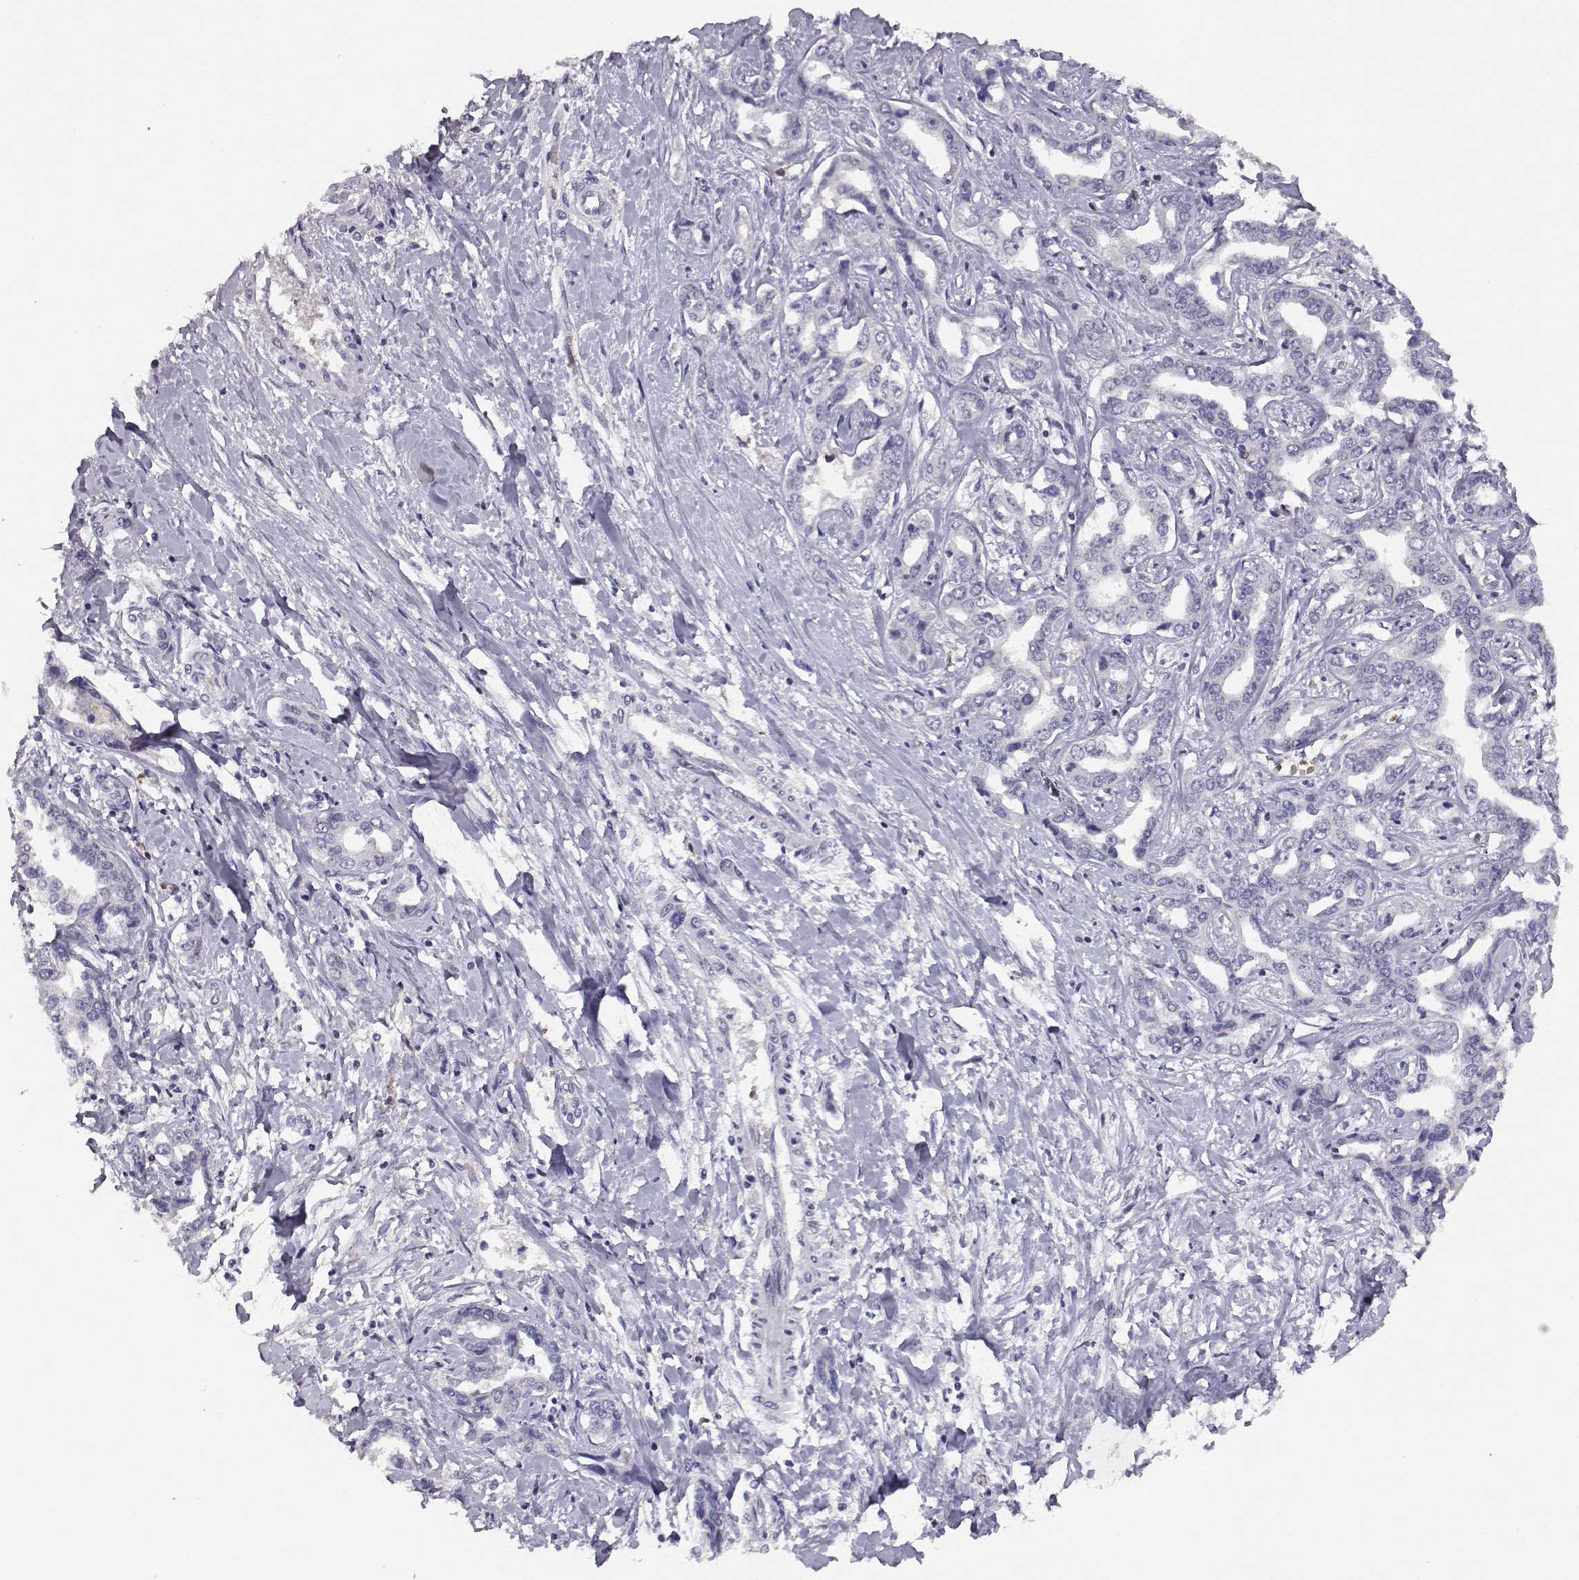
{"staining": {"intensity": "negative", "quantity": "none", "location": "none"}, "tissue": "liver cancer", "cell_type": "Tumor cells", "image_type": "cancer", "snomed": [{"axis": "morphology", "description": "Cholangiocarcinoma"}, {"axis": "topography", "description": "Liver"}], "caption": "Immunohistochemistry (IHC) photomicrograph of neoplastic tissue: human cholangiocarcinoma (liver) stained with DAB (3,3'-diaminobenzidine) exhibits no significant protein positivity in tumor cells. (DAB immunohistochemistry (IHC) visualized using brightfield microscopy, high magnification).", "gene": "AKR1B1", "patient": {"sex": "male", "age": 59}}